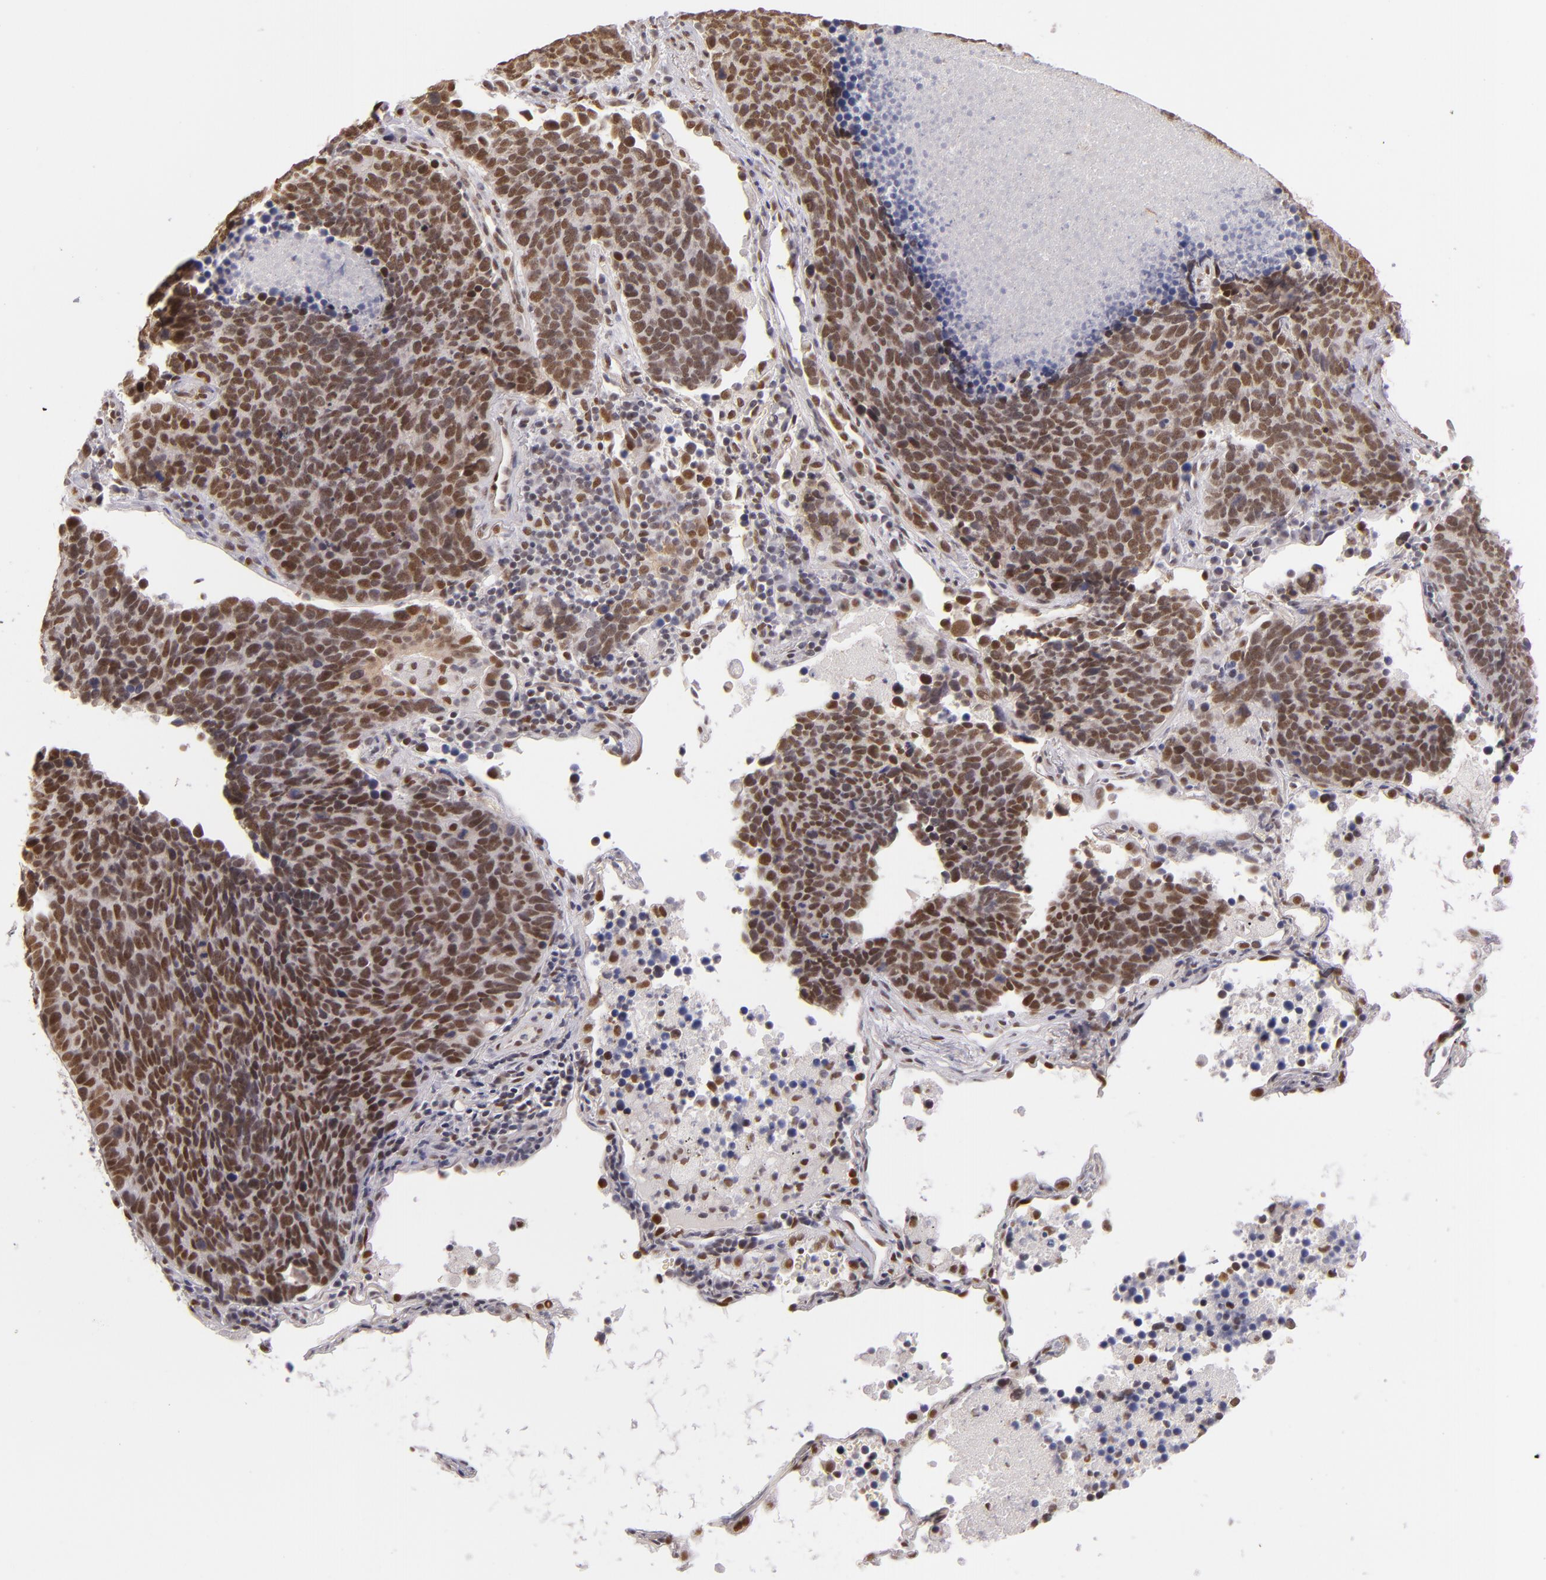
{"staining": {"intensity": "moderate", "quantity": ">75%", "location": "nuclear"}, "tissue": "lung cancer", "cell_type": "Tumor cells", "image_type": "cancer", "snomed": [{"axis": "morphology", "description": "Neoplasm, malignant, NOS"}, {"axis": "topography", "description": "Lung"}], "caption": "Immunohistochemistry (IHC) of malignant neoplasm (lung) displays medium levels of moderate nuclear positivity in approximately >75% of tumor cells.", "gene": "NCOR2", "patient": {"sex": "female", "age": 75}}